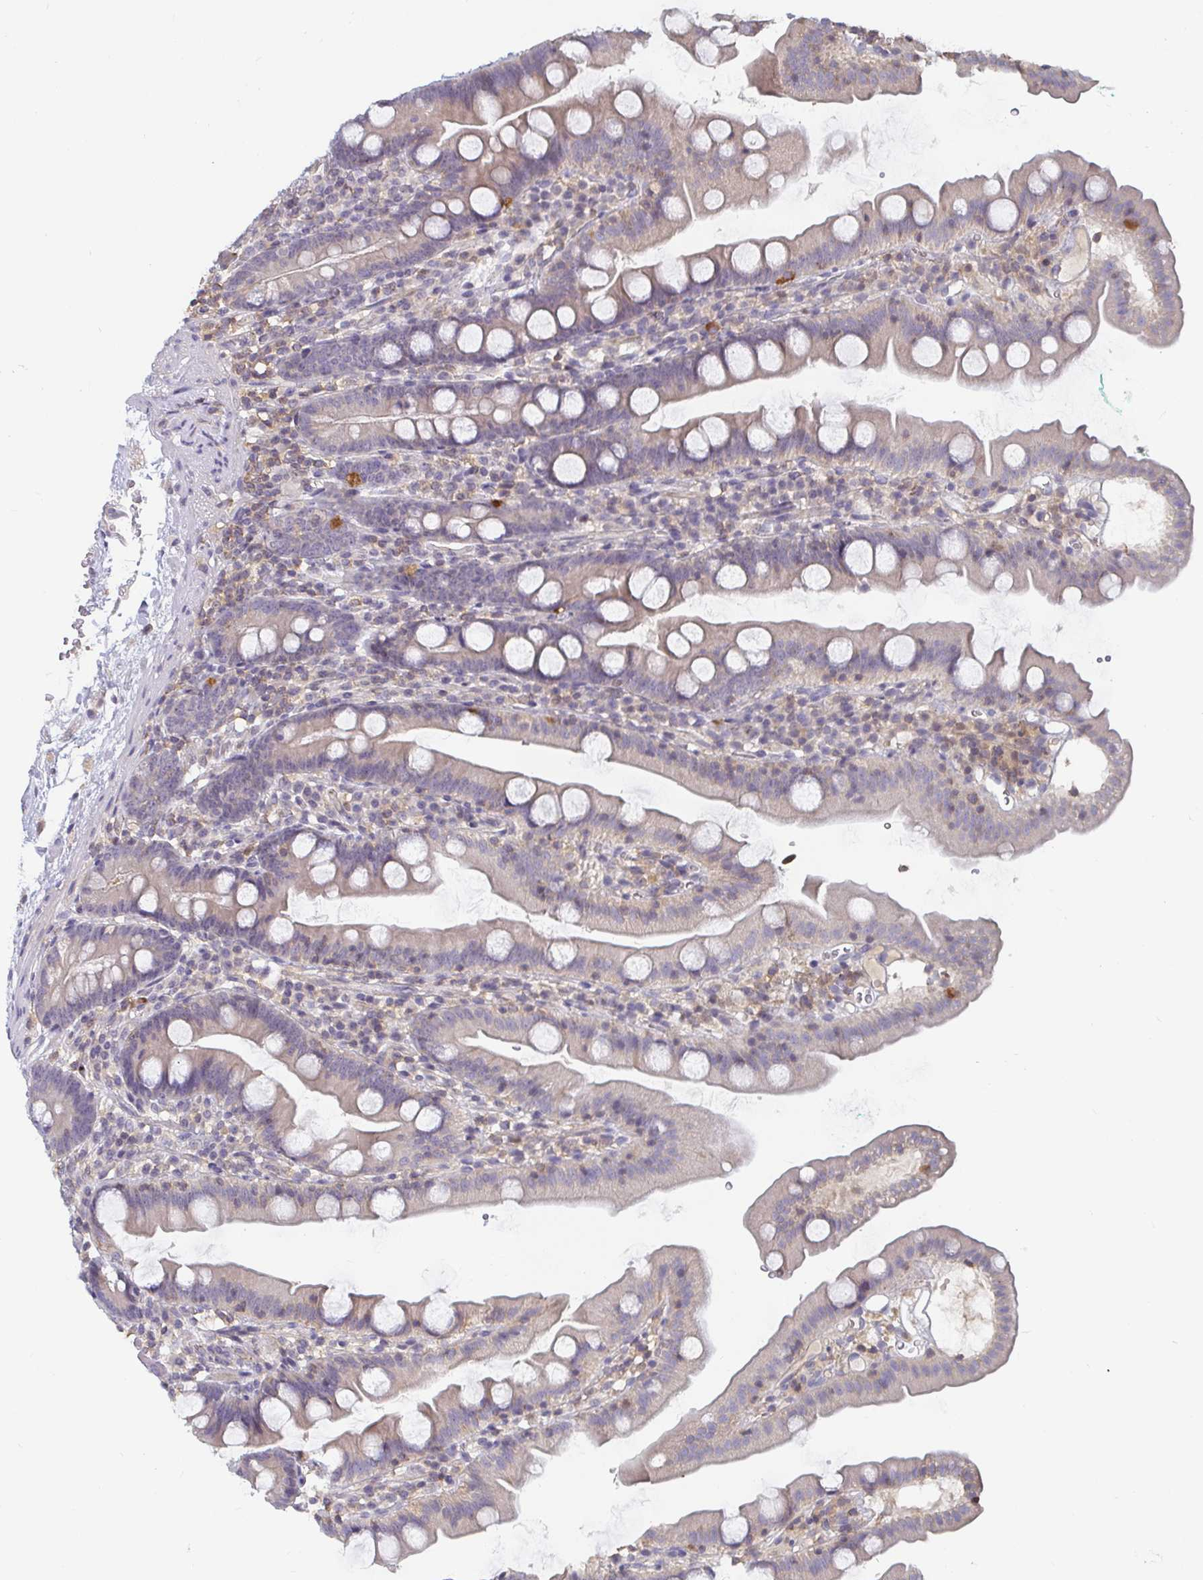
{"staining": {"intensity": "negative", "quantity": "none", "location": "none"}, "tissue": "duodenum", "cell_type": "Glandular cells", "image_type": "normal", "snomed": [{"axis": "morphology", "description": "Normal tissue, NOS"}, {"axis": "topography", "description": "Duodenum"}], "caption": "IHC photomicrograph of normal duodenum: duodenum stained with DAB (3,3'-diaminobenzidine) reveals no significant protein positivity in glandular cells.", "gene": "CDH18", "patient": {"sex": "female", "age": 67}}